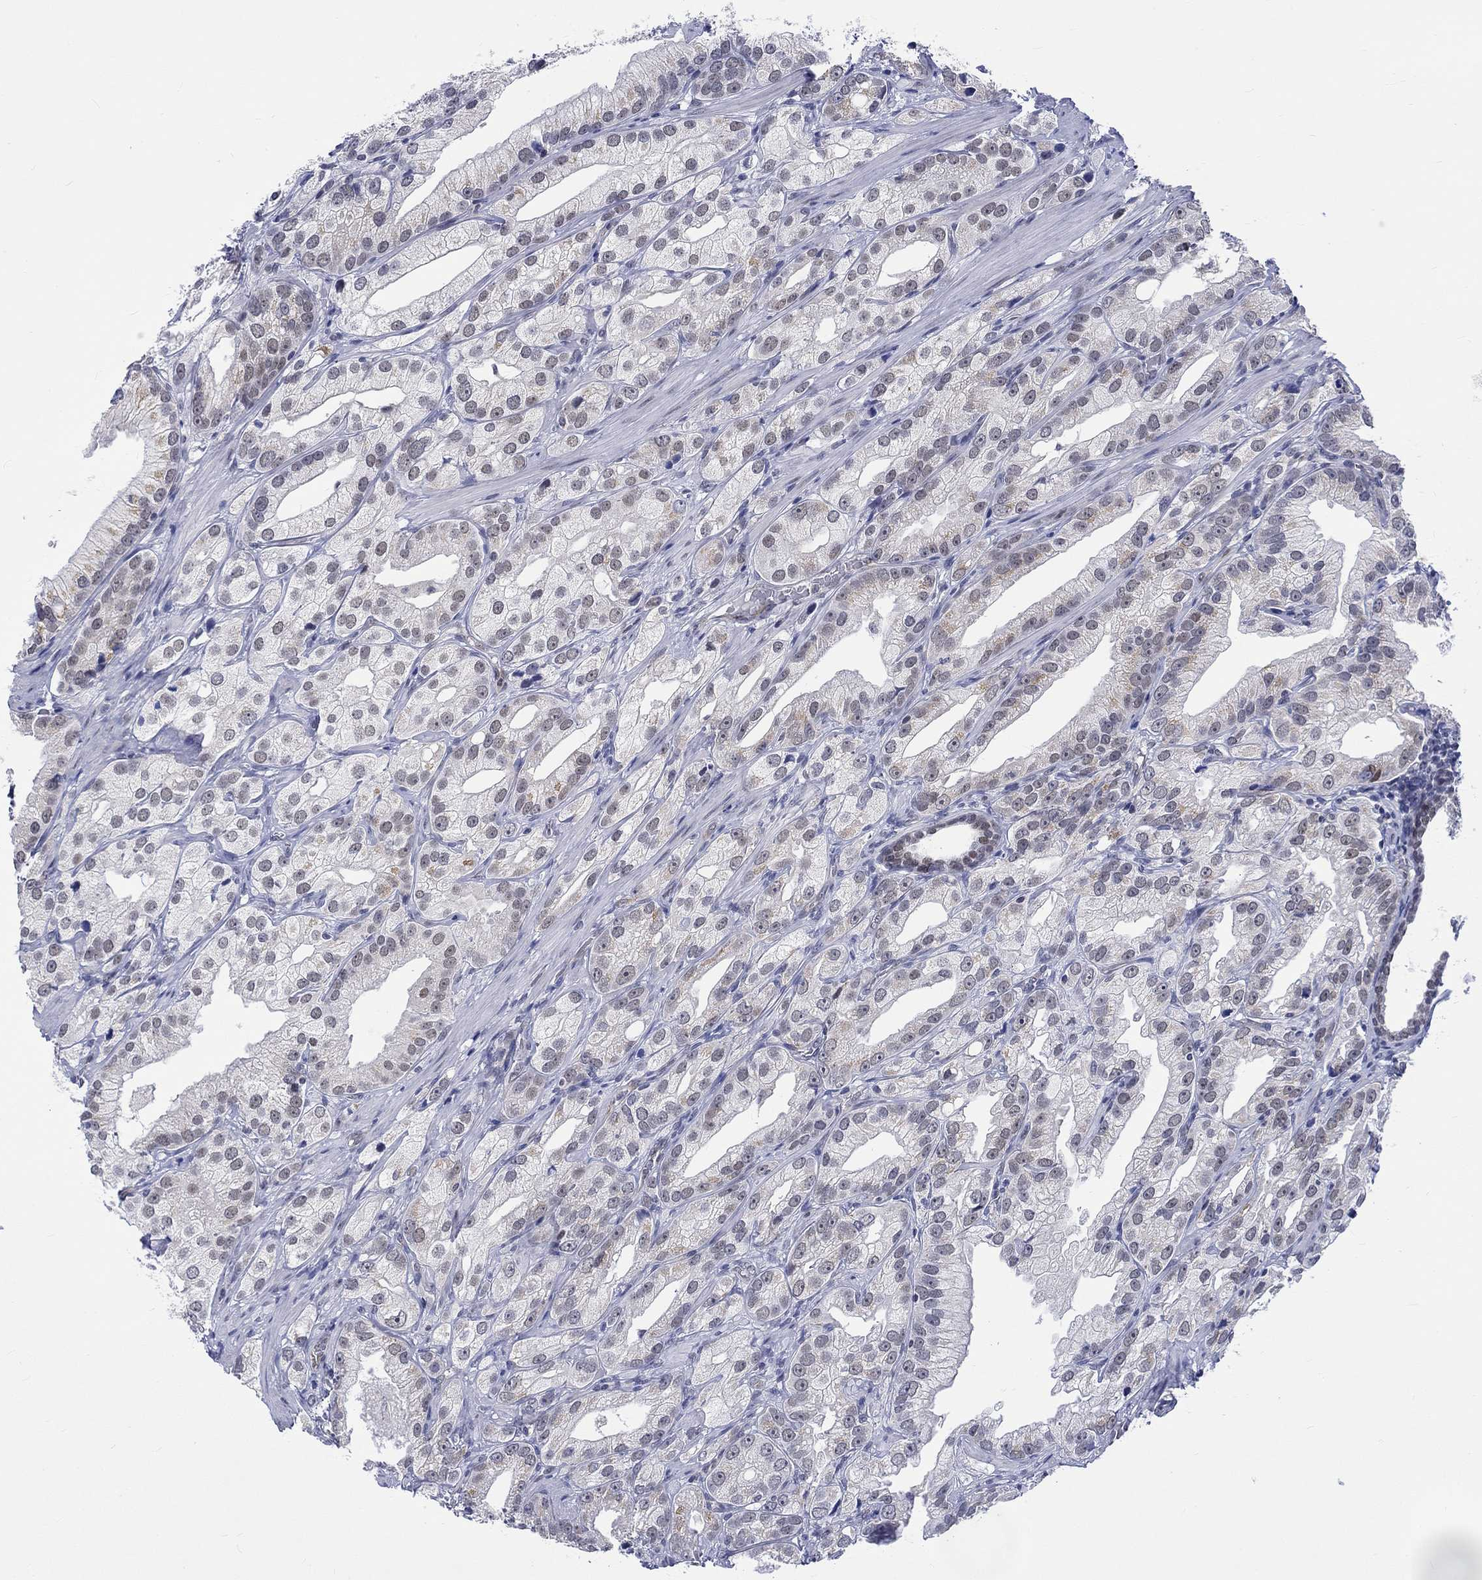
{"staining": {"intensity": "negative", "quantity": "none", "location": "none"}, "tissue": "prostate cancer", "cell_type": "Tumor cells", "image_type": "cancer", "snomed": [{"axis": "morphology", "description": "Adenocarcinoma, High grade"}, {"axis": "topography", "description": "Prostate and seminal vesicle, NOS"}], "caption": "Immunohistochemistry micrograph of neoplastic tissue: adenocarcinoma (high-grade) (prostate) stained with DAB (3,3'-diaminobenzidine) exhibits no significant protein staining in tumor cells.", "gene": "ST6GALNAC1", "patient": {"sex": "male", "age": 62}}